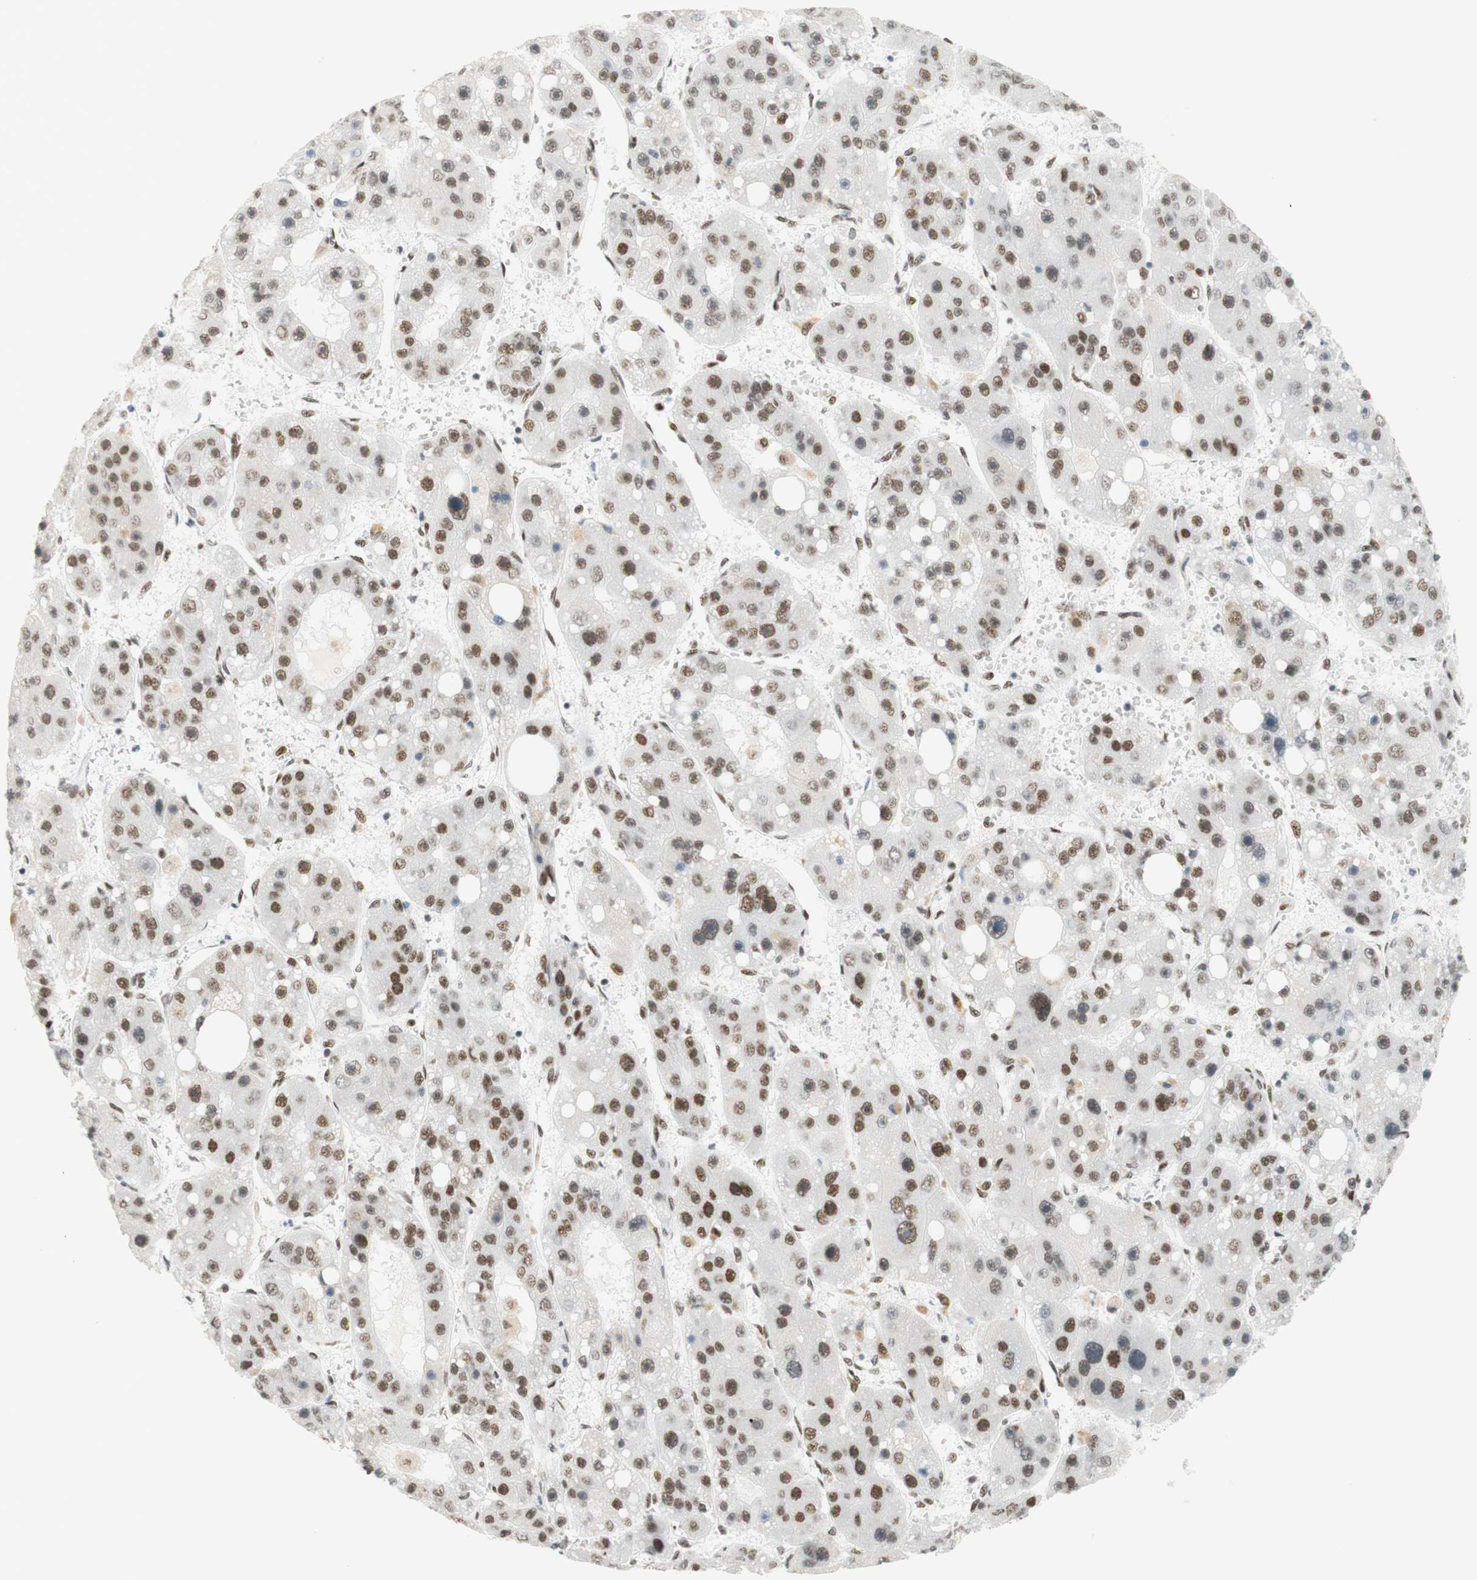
{"staining": {"intensity": "moderate", "quantity": "25%-75%", "location": "nuclear"}, "tissue": "liver cancer", "cell_type": "Tumor cells", "image_type": "cancer", "snomed": [{"axis": "morphology", "description": "Carcinoma, Hepatocellular, NOS"}, {"axis": "topography", "description": "Liver"}], "caption": "Liver cancer (hepatocellular carcinoma) was stained to show a protein in brown. There is medium levels of moderate nuclear staining in about 25%-75% of tumor cells.", "gene": "RNF20", "patient": {"sex": "female", "age": 61}}